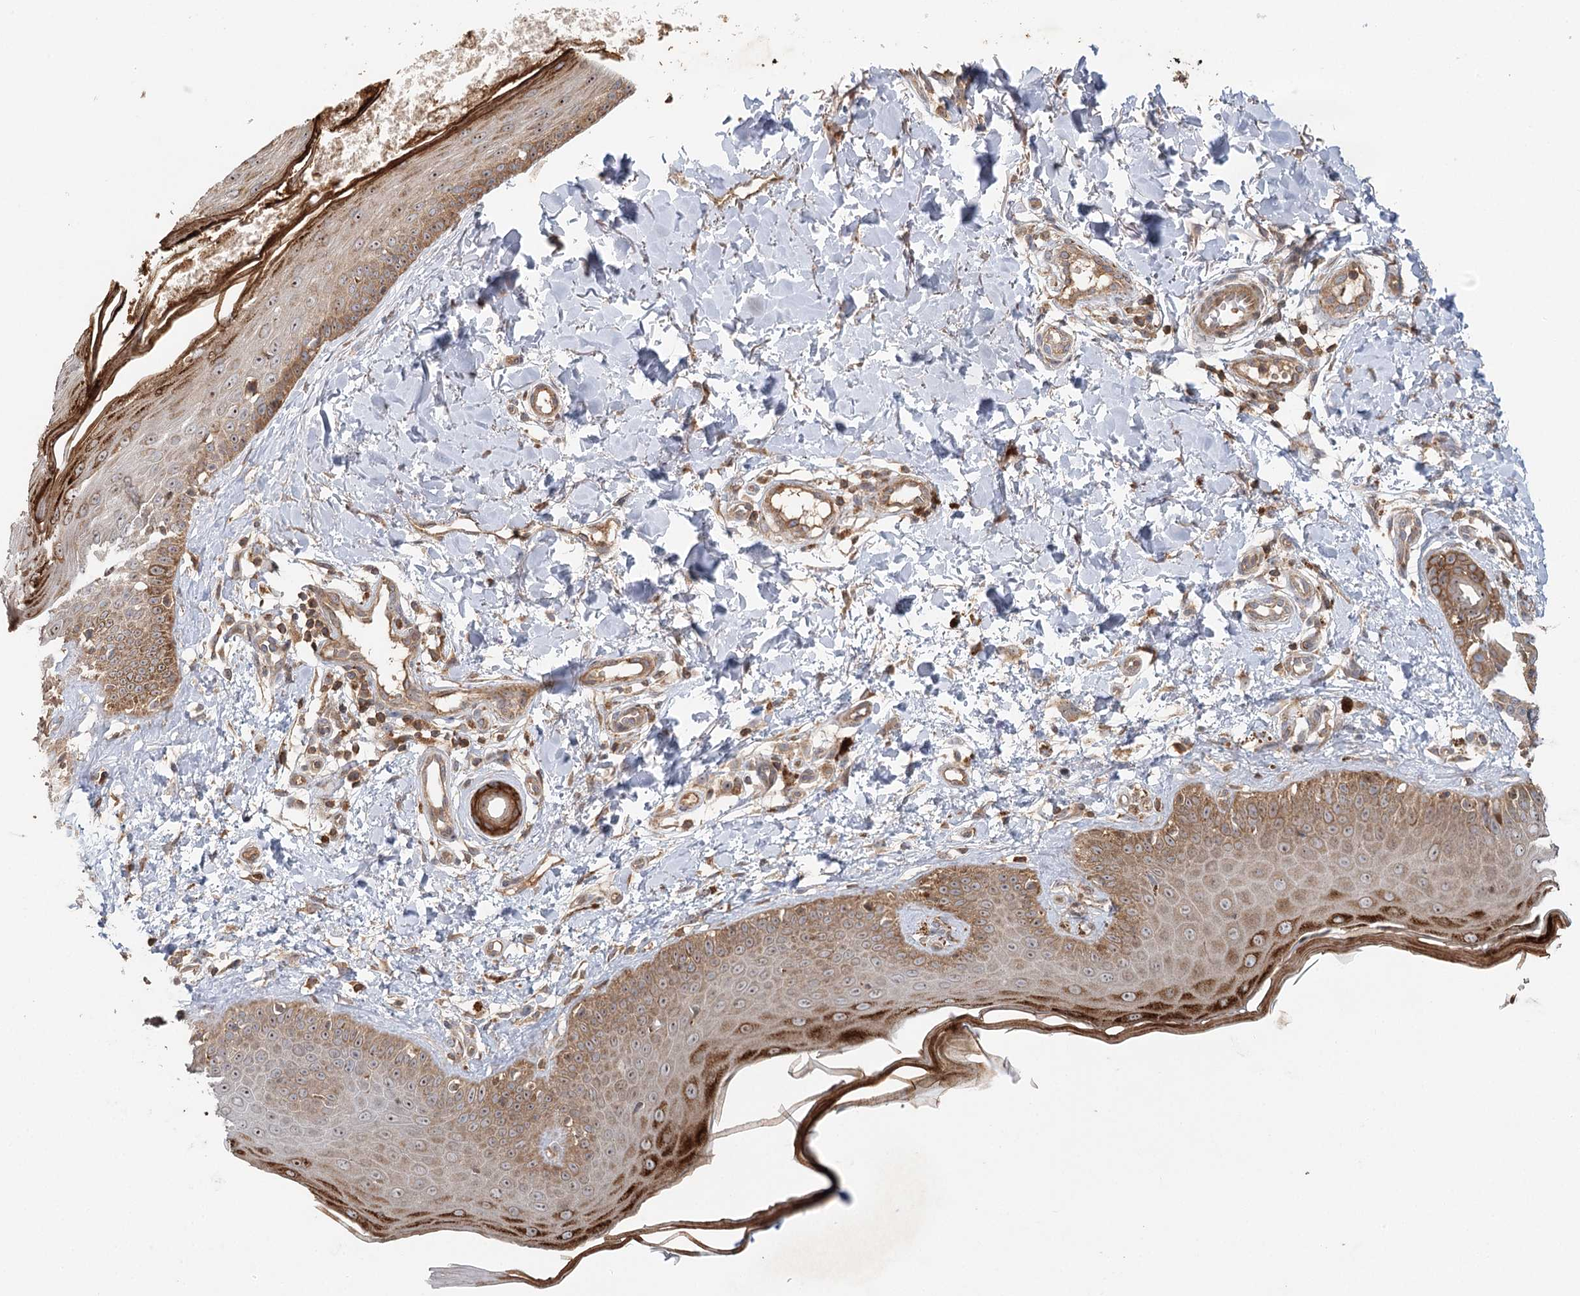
{"staining": {"intensity": "moderate", "quantity": ">75%", "location": "cytoplasmic/membranous"}, "tissue": "skin", "cell_type": "Fibroblasts", "image_type": "normal", "snomed": [{"axis": "morphology", "description": "Normal tissue, NOS"}, {"axis": "topography", "description": "Skin"}], "caption": "A photomicrograph showing moderate cytoplasmic/membranous staining in approximately >75% of fibroblasts in normal skin, as visualized by brown immunohistochemical staining.", "gene": "ENSG00000273217", "patient": {"sex": "male", "age": 52}}